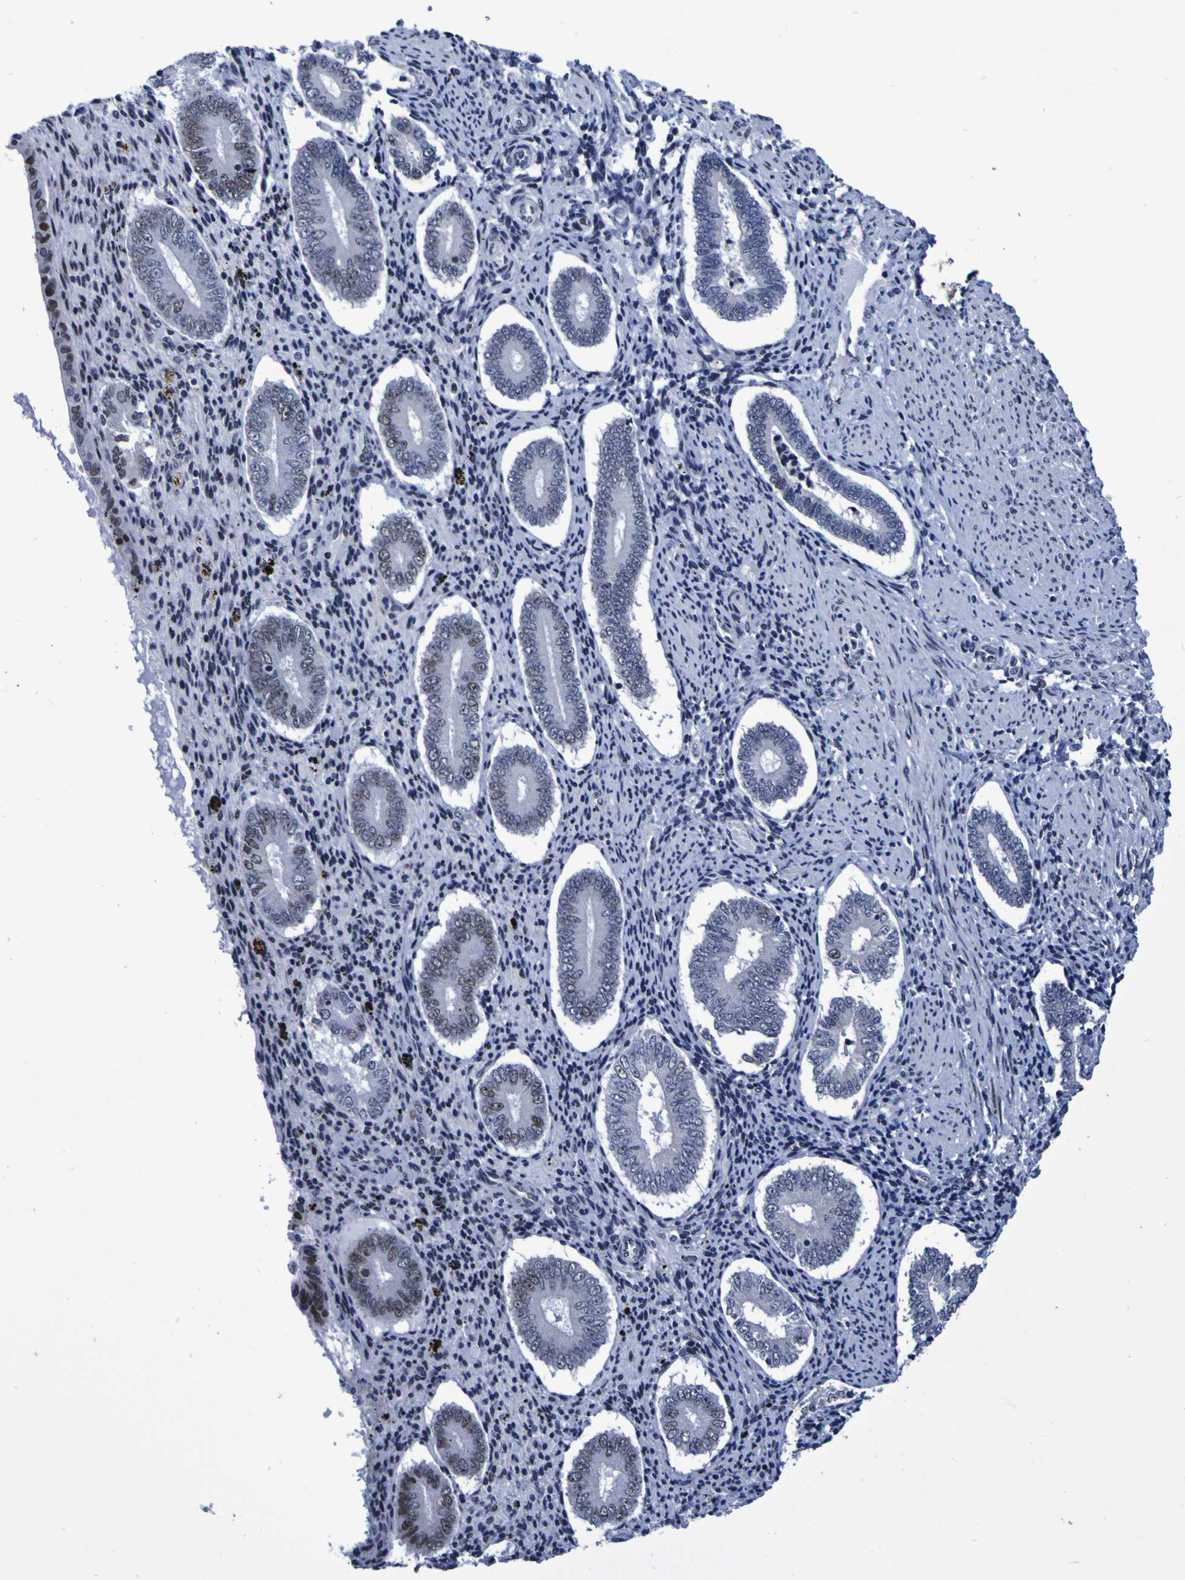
{"staining": {"intensity": "negative", "quantity": "none", "location": "none"}, "tissue": "endometrium", "cell_type": "Cells in endometrial stroma", "image_type": "normal", "snomed": [{"axis": "morphology", "description": "Normal tissue, NOS"}, {"axis": "topography", "description": "Endometrium"}], "caption": "The image displays no significant positivity in cells in endometrial stroma of endometrium. (Stains: DAB IHC with hematoxylin counter stain, Microscopy: brightfield microscopy at high magnification).", "gene": "MBD3", "patient": {"sex": "female", "age": 42}}